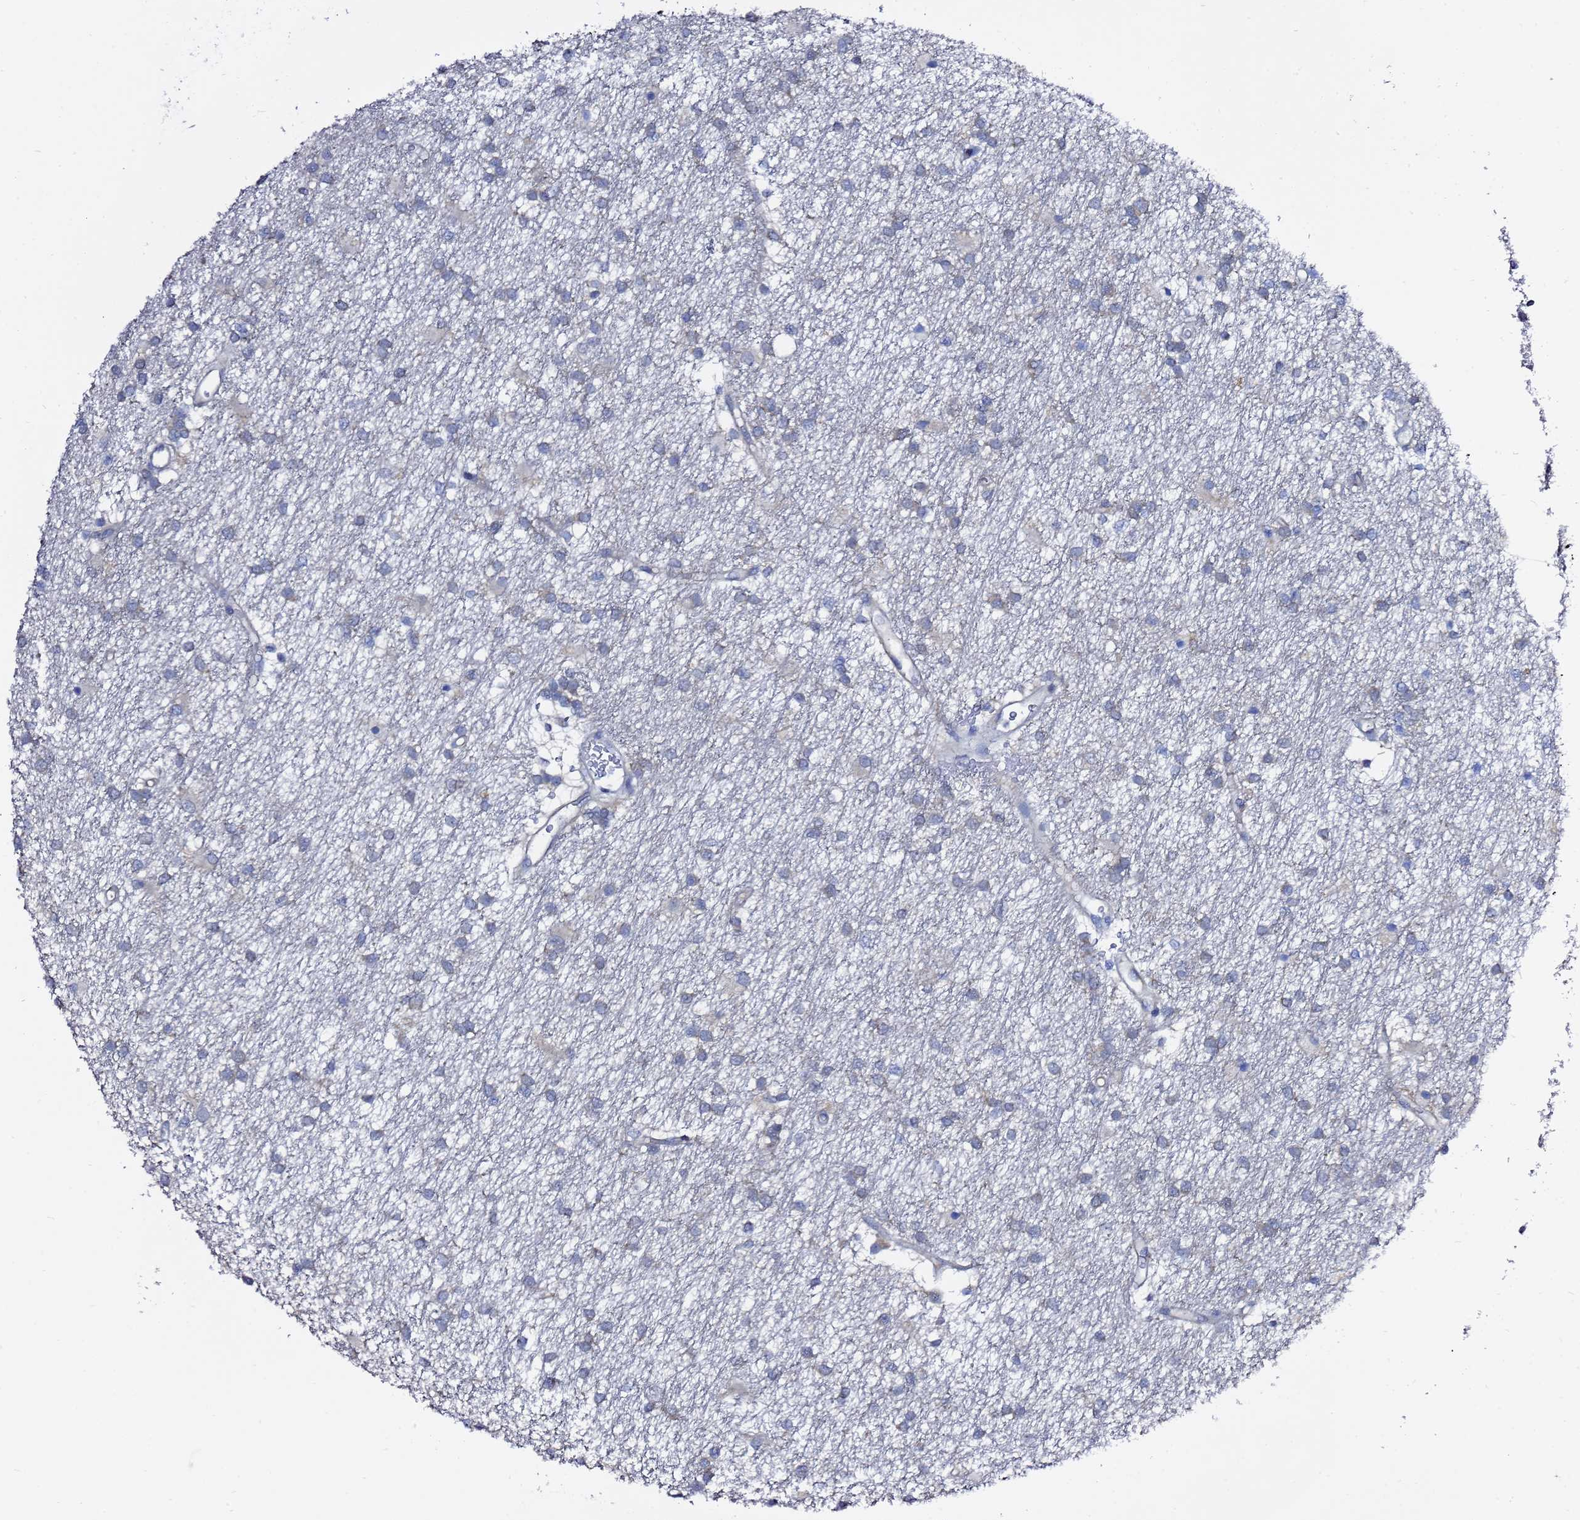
{"staining": {"intensity": "negative", "quantity": "none", "location": "none"}, "tissue": "glioma", "cell_type": "Tumor cells", "image_type": "cancer", "snomed": [{"axis": "morphology", "description": "Glioma, malignant, High grade"}, {"axis": "topography", "description": "Brain"}], "caption": "Histopathology image shows no significant protein staining in tumor cells of glioma.", "gene": "LENG1", "patient": {"sex": "male", "age": 77}}